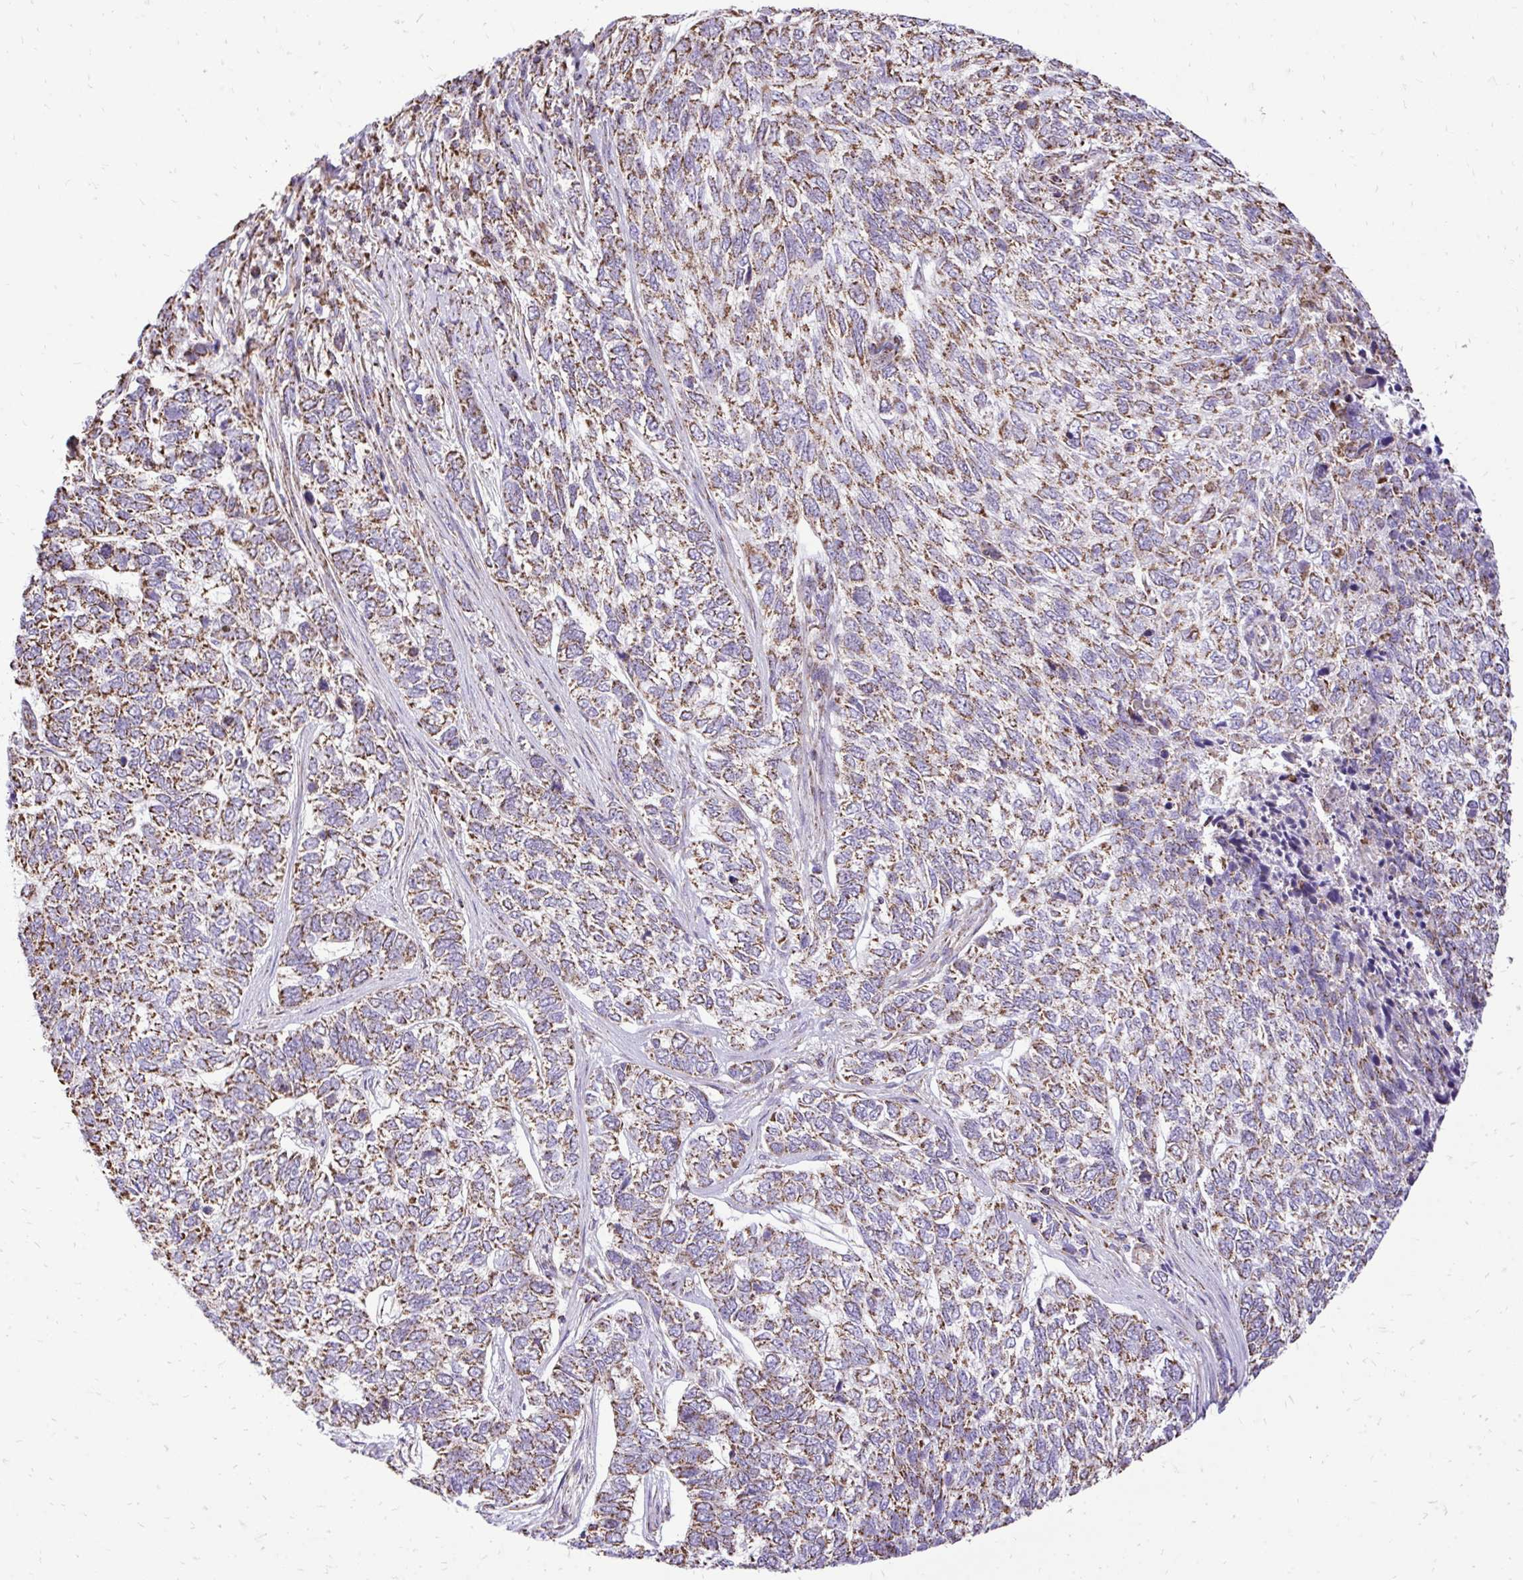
{"staining": {"intensity": "moderate", "quantity": ">75%", "location": "cytoplasmic/membranous"}, "tissue": "skin cancer", "cell_type": "Tumor cells", "image_type": "cancer", "snomed": [{"axis": "morphology", "description": "Basal cell carcinoma"}, {"axis": "topography", "description": "Skin"}], "caption": "A high-resolution image shows immunohistochemistry staining of skin basal cell carcinoma, which reveals moderate cytoplasmic/membranous positivity in about >75% of tumor cells.", "gene": "UBE2C", "patient": {"sex": "female", "age": 65}}